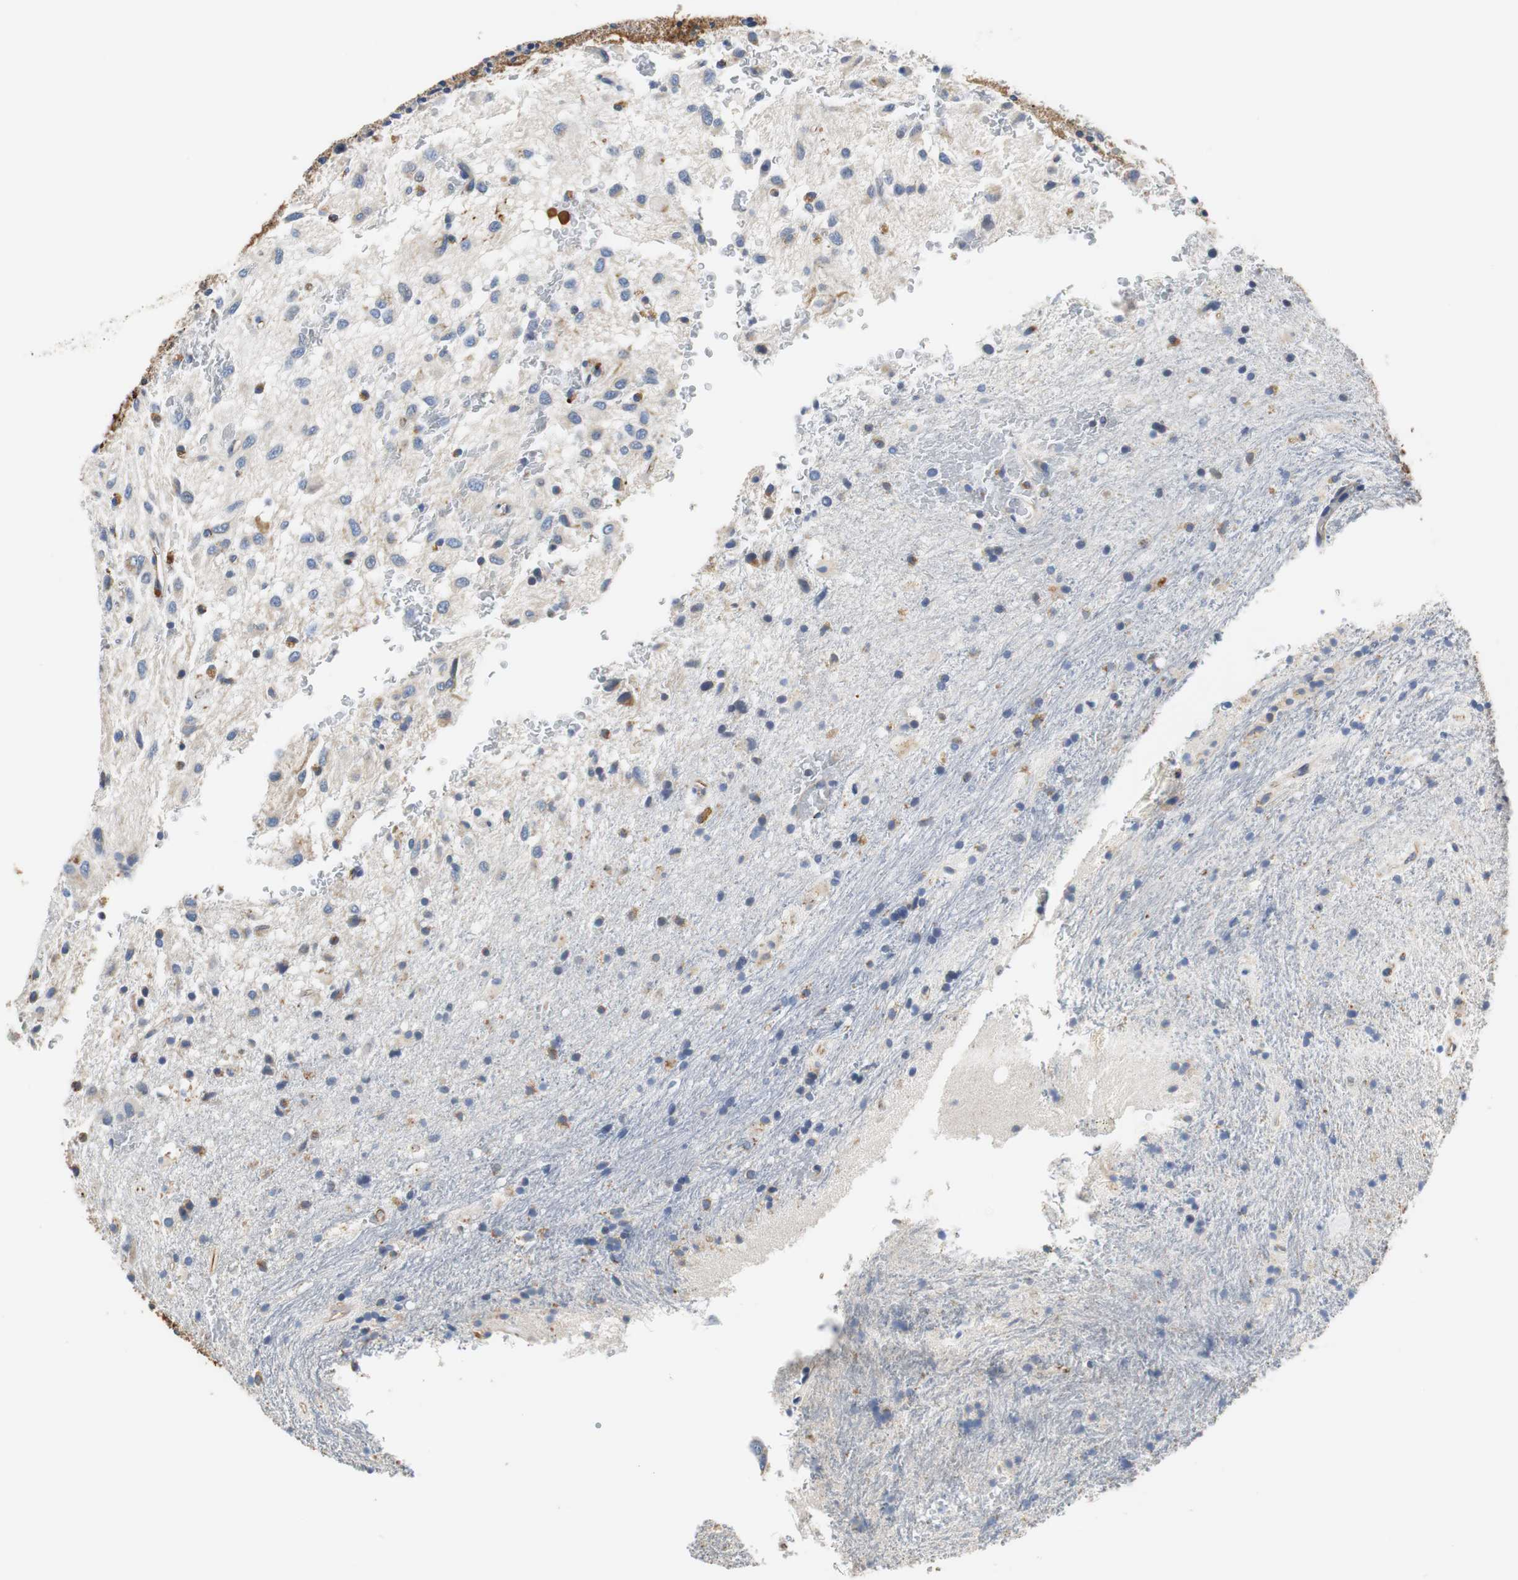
{"staining": {"intensity": "moderate", "quantity": "<25%", "location": "cytoplasmic/membranous"}, "tissue": "glioma", "cell_type": "Tumor cells", "image_type": "cancer", "snomed": [{"axis": "morphology", "description": "Glioma, malignant, Low grade"}, {"axis": "topography", "description": "Brain"}], "caption": "Glioma was stained to show a protein in brown. There is low levels of moderate cytoplasmic/membranous staining in about <25% of tumor cells.", "gene": "PCK1", "patient": {"sex": "male", "age": 77}}